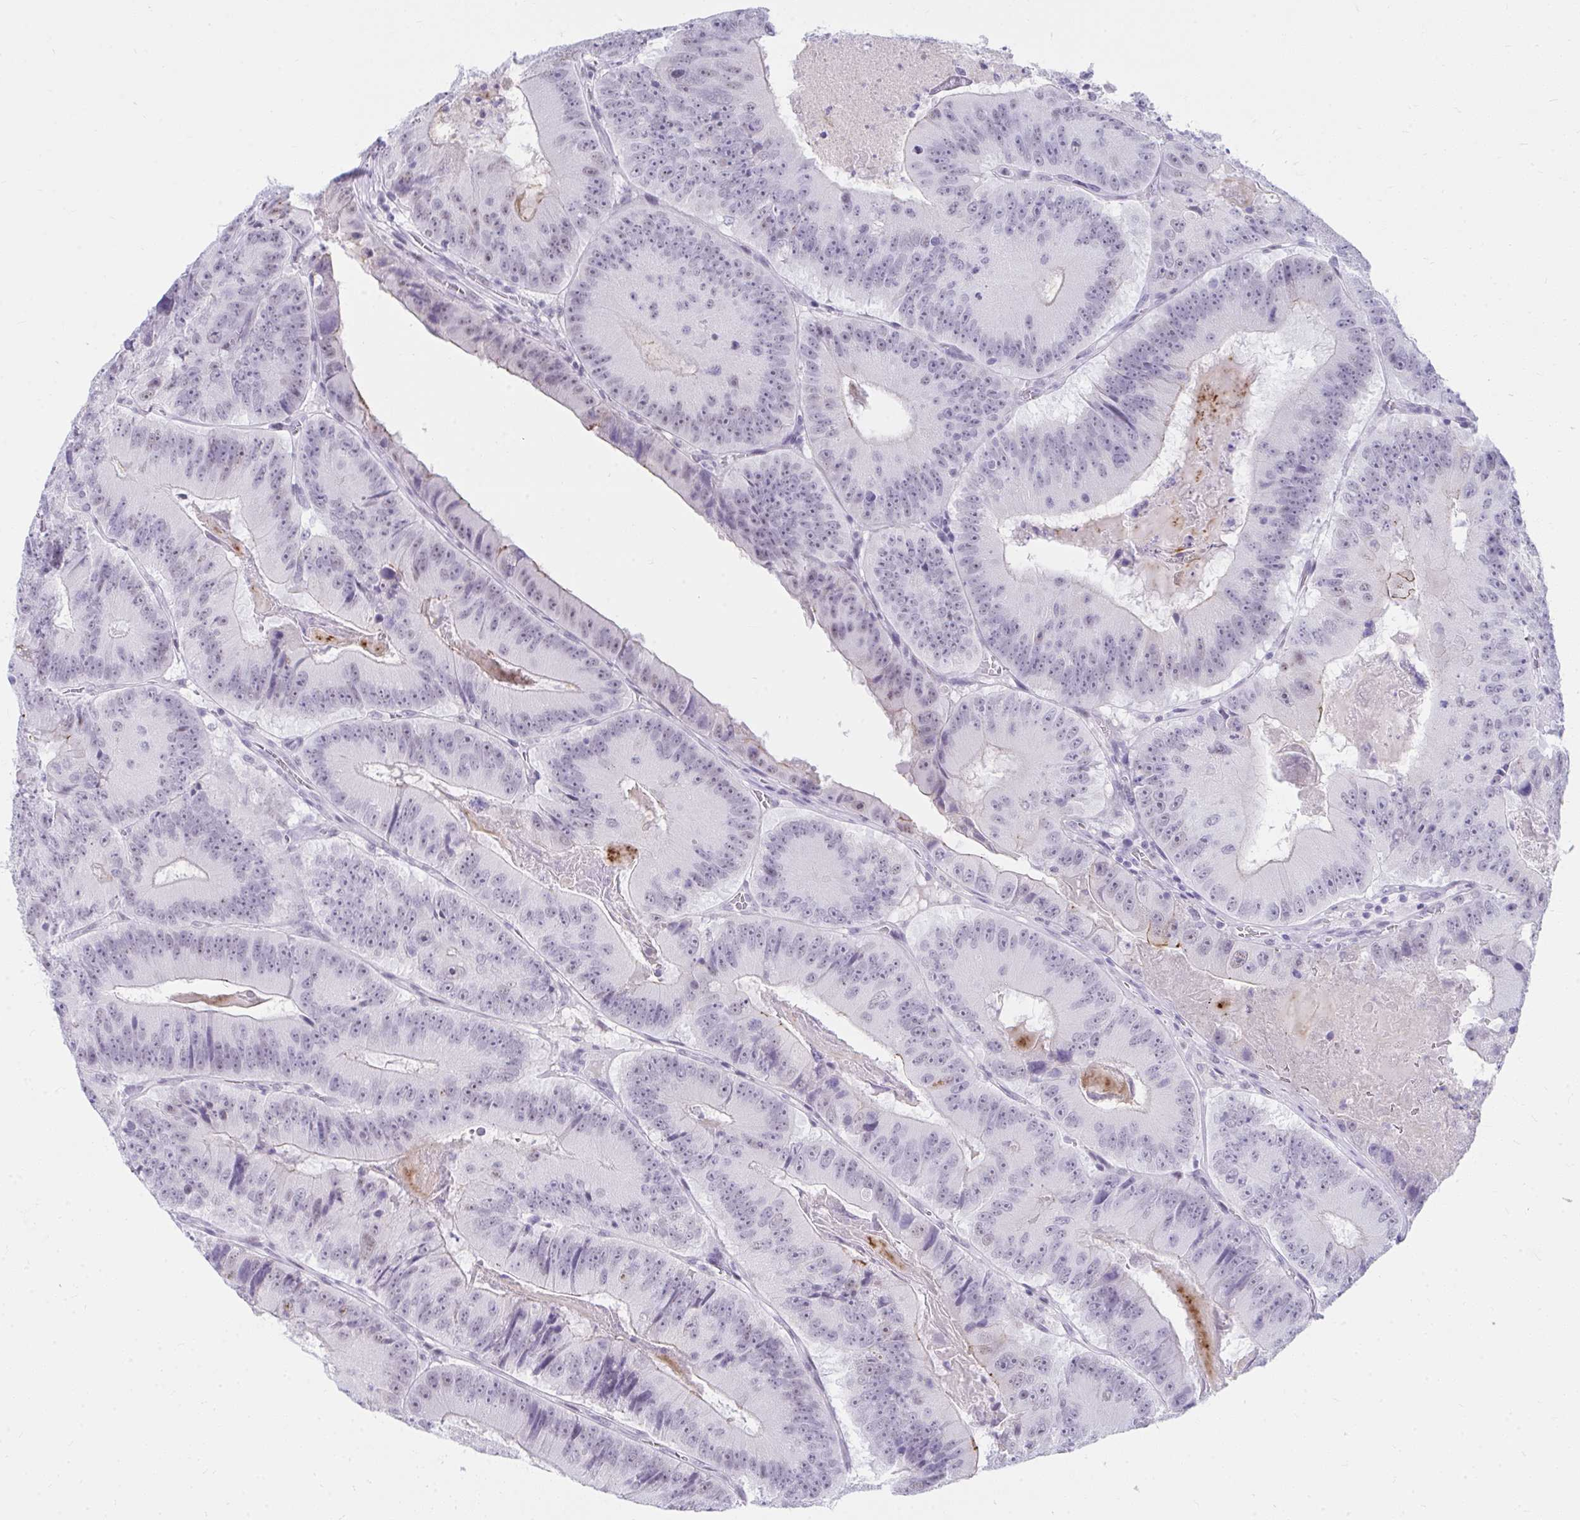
{"staining": {"intensity": "negative", "quantity": "none", "location": "none"}, "tissue": "colorectal cancer", "cell_type": "Tumor cells", "image_type": "cancer", "snomed": [{"axis": "morphology", "description": "Adenocarcinoma, NOS"}, {"axis": "topography", "description": "Colon"}], "caption": "An IHC photomicrograph of colorectal adenocarcinoma is shown. There is no staining in tumor cells of colorectal adenocarcinoma.", "gene": "OR5F1", "patient": {"sex": "female", "age": 86}}